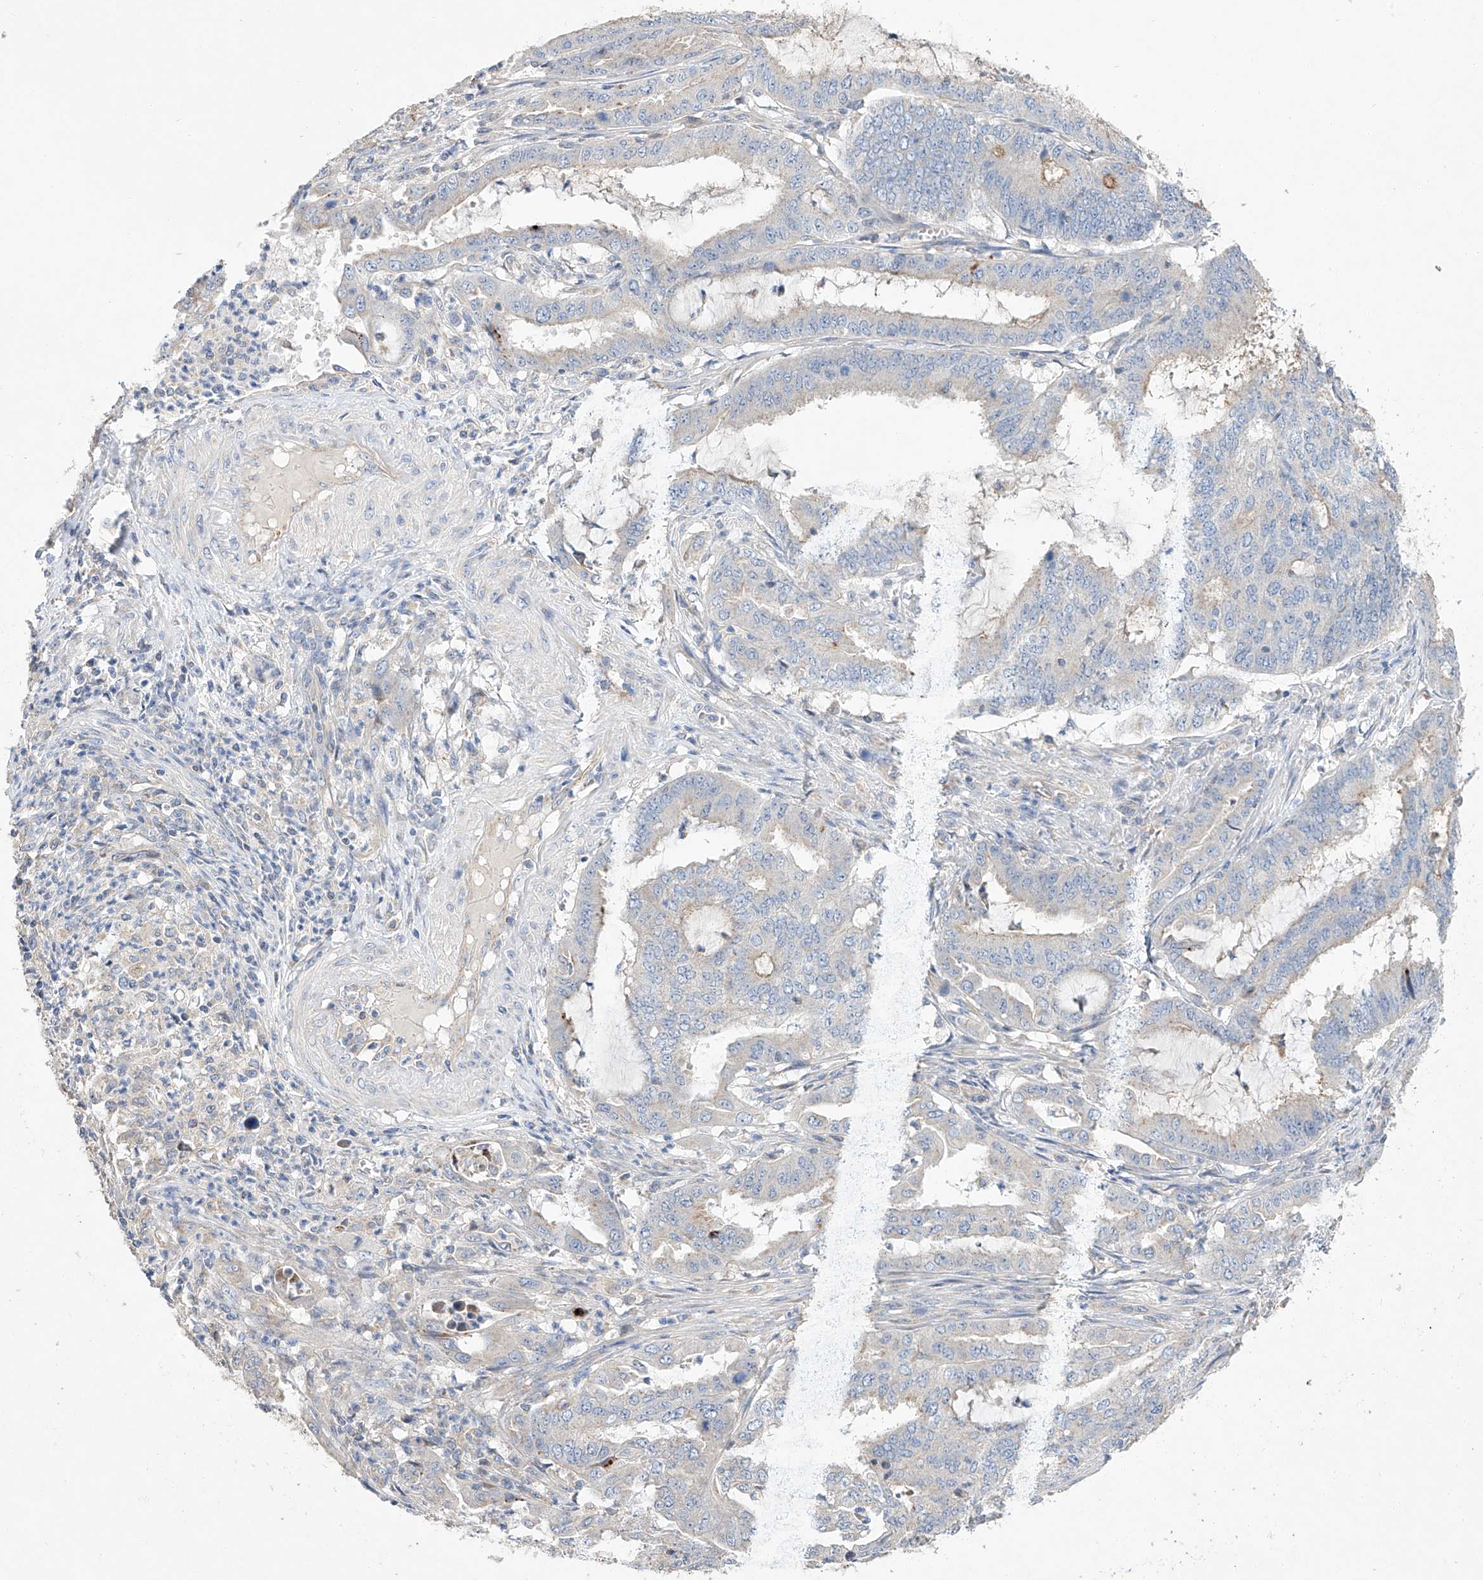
{"staining": {"intensity": "negative", "quantity": "none", "location": "none"}, "tissue": "endometrial cancer", "cell_type": "Tumor cells", "image_type": "cancer", "snomed": [{"axis": "morphology", "description": "Adenocarcinoma, NOS"}, {"axis": "topography", "description": "Endometrium"}], "caption": "This is a histopathology image of immunohistochemistry (IHC) staining of endometrial adenocarcinoma, which shows no positivity in tumor cells.", "gene": "AMD1", "patient": {"sex": "female", "age": 51}}